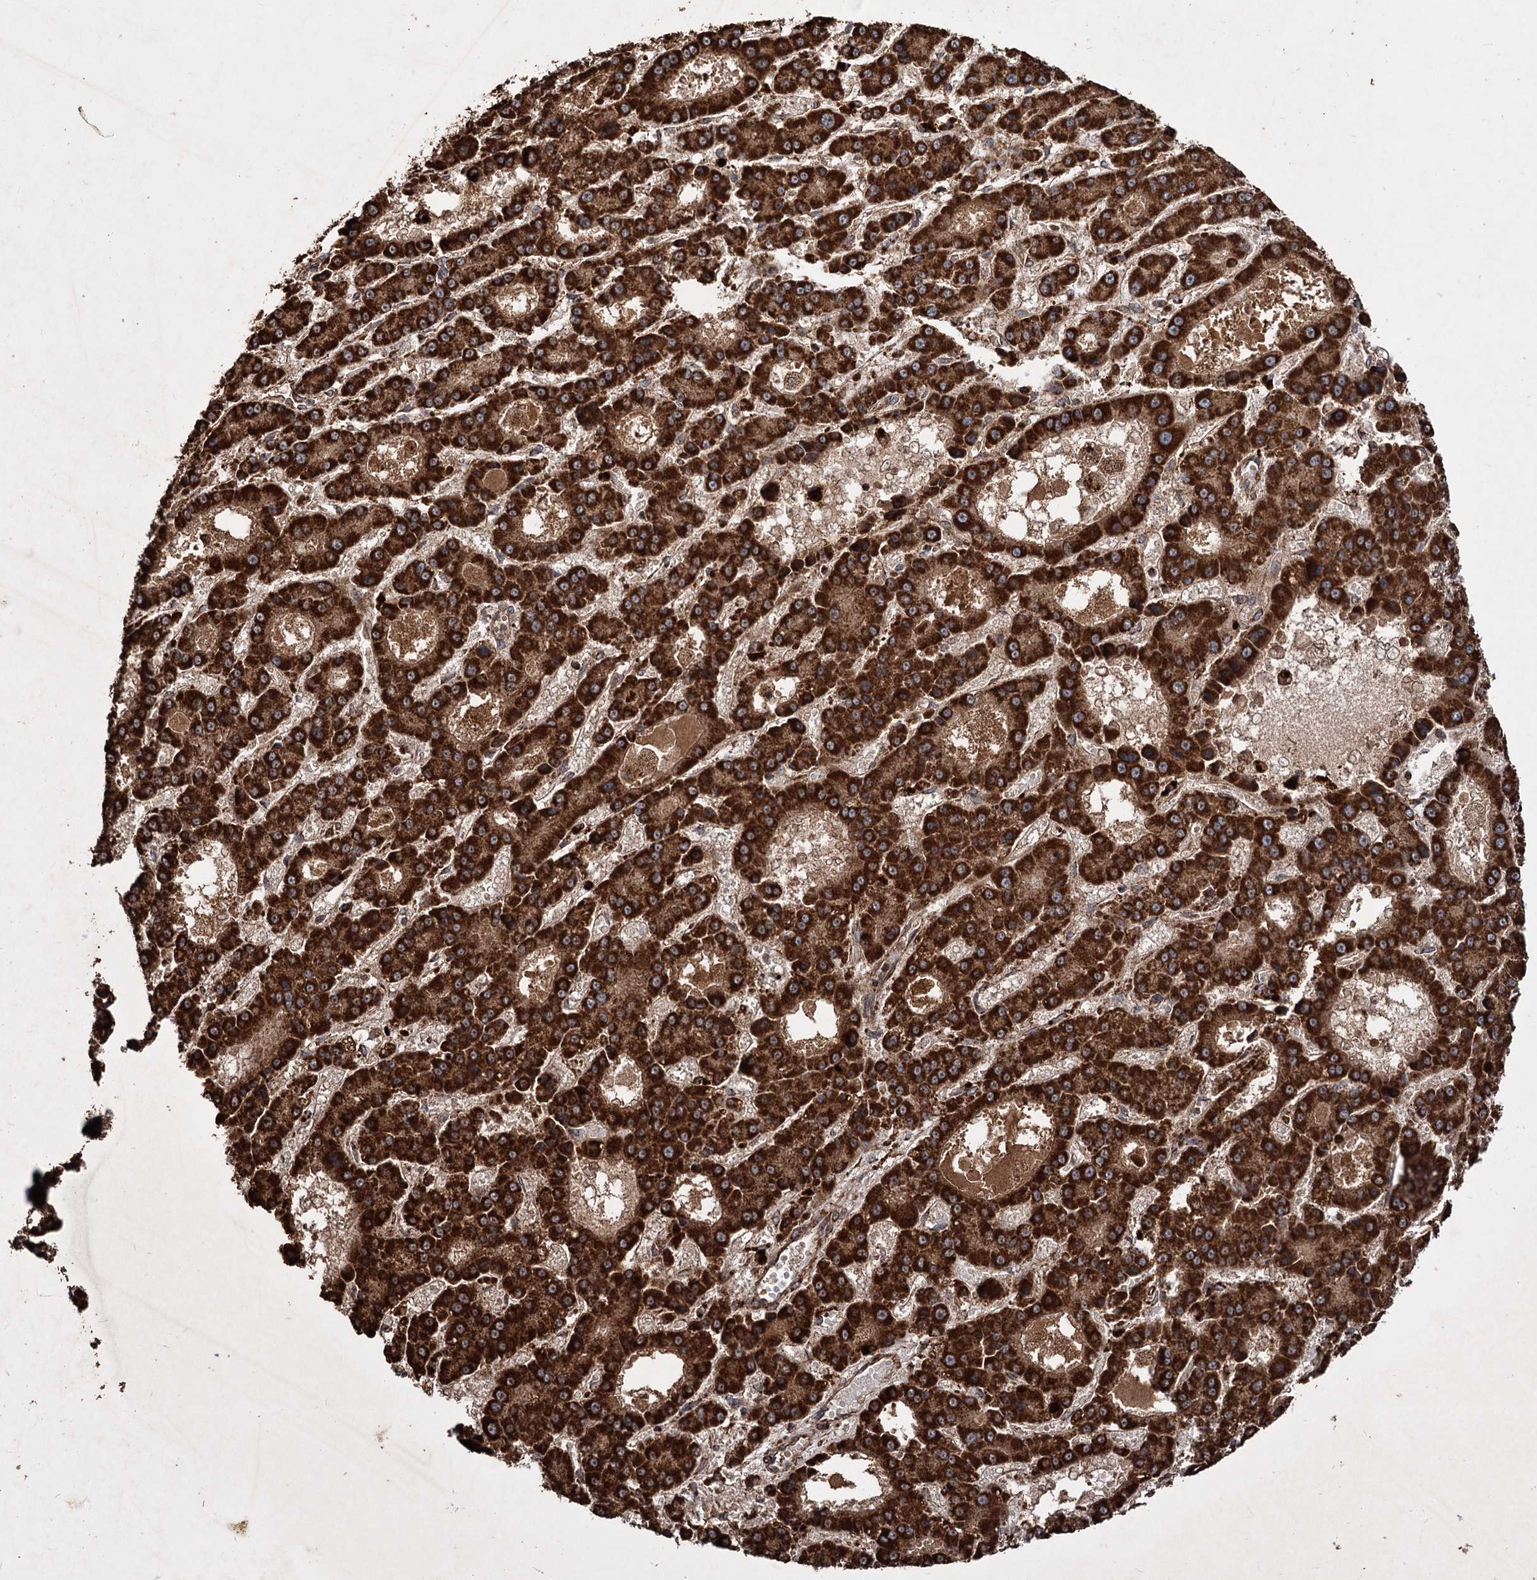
{"staining": {"intensity": "strong", "quantity": ">75%", "location": "cytoplasmic/membranous"}, "tissue": "liver cancer", "cell_type": "Tumor cells", "image_type": "cancer", "snomed": [{"axis": "morphology", "description": "Carcinoma, Hepatocellular, NOS"}, {"axis": "topography", "description": "Liver"}], "caption": "Protein analysis of liver hepatocellular carcinoma tissue displays strong cytoplasmic/membranous staining in about >75% of tumor cells.", "gene": "IPO4", "patient": {"sex": "male", "age": 70}}